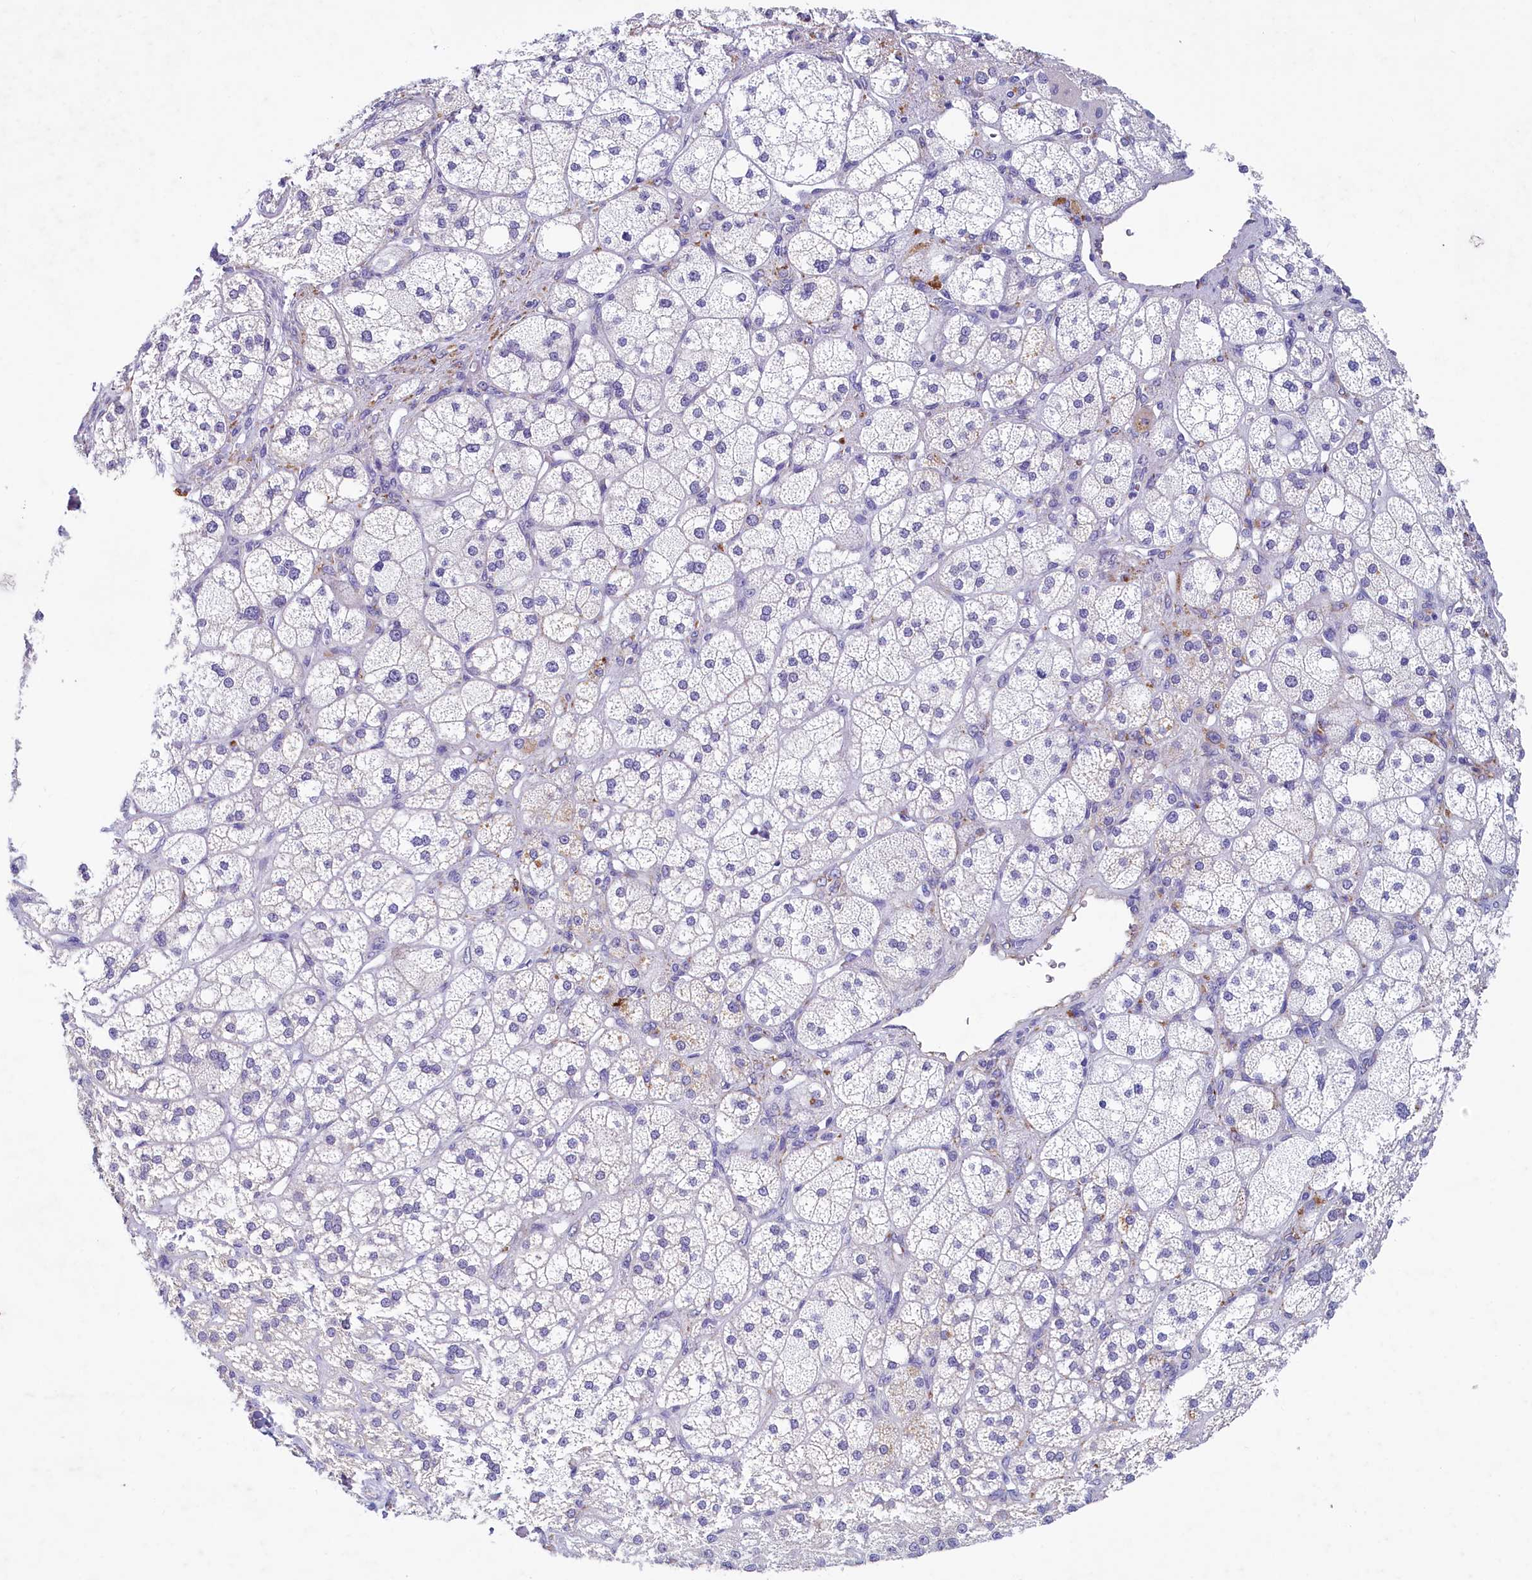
{"staining": {"intensity": "negative", "quantity": "none", "location": "none"}, "tissue": "adrenal gland", "cell_type": "Glandular cells", "image_type": "normal", "snomed": [{"axis": "morphology", "description": "Normal tissue, NOS"}, {"axis": "topography", "description": "Adrenal gland"}], "caption": "There is no significant expression in glandular cells of adrenal gland. Brightfield microscopy of IHC stained with DAB (brown) and hematoxylin (blue), captured at high magnification.", "gene": "INSC", "patient": {"sex": "male", "age": 61}}